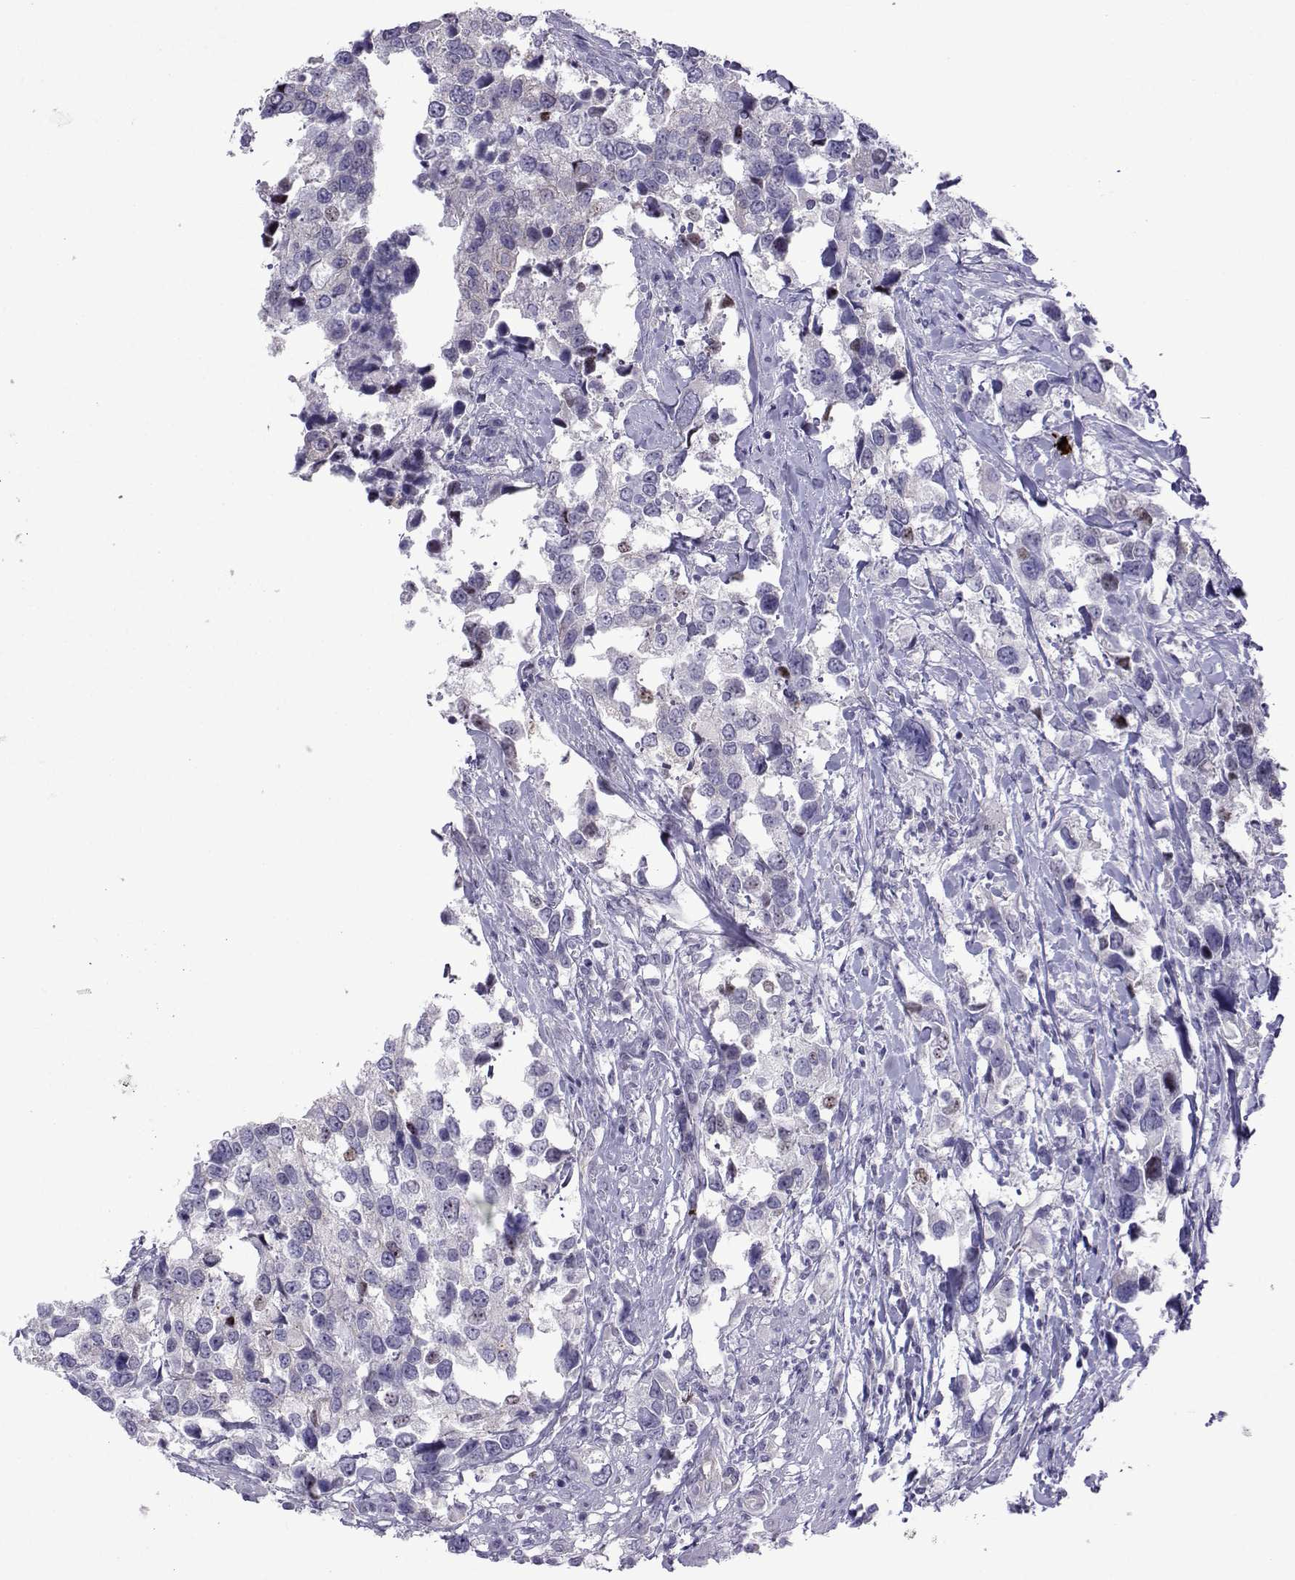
{"staining": {"intensity": "negative", "quantity": "none", "location": "none"}, "tissue": "urothelial cancer", "cell_type": "Tumor cells", "image_type": "cancer", "snomed": [{"axis": "morphology", "description": "Urothelial carcinoma, NOS"}, {"axis": "morphology", "description": "Urothelial carcinoma, High grade"}, {"axis": "topography", "description": "Urinary bladder"}], "caption": "DAB immunohistochemical staining of human transitional cell carcinoma exhibits no significant expression in tumor cells.", "gene": "COL22A1", "patient": {"sex": "male", "age": 63}}